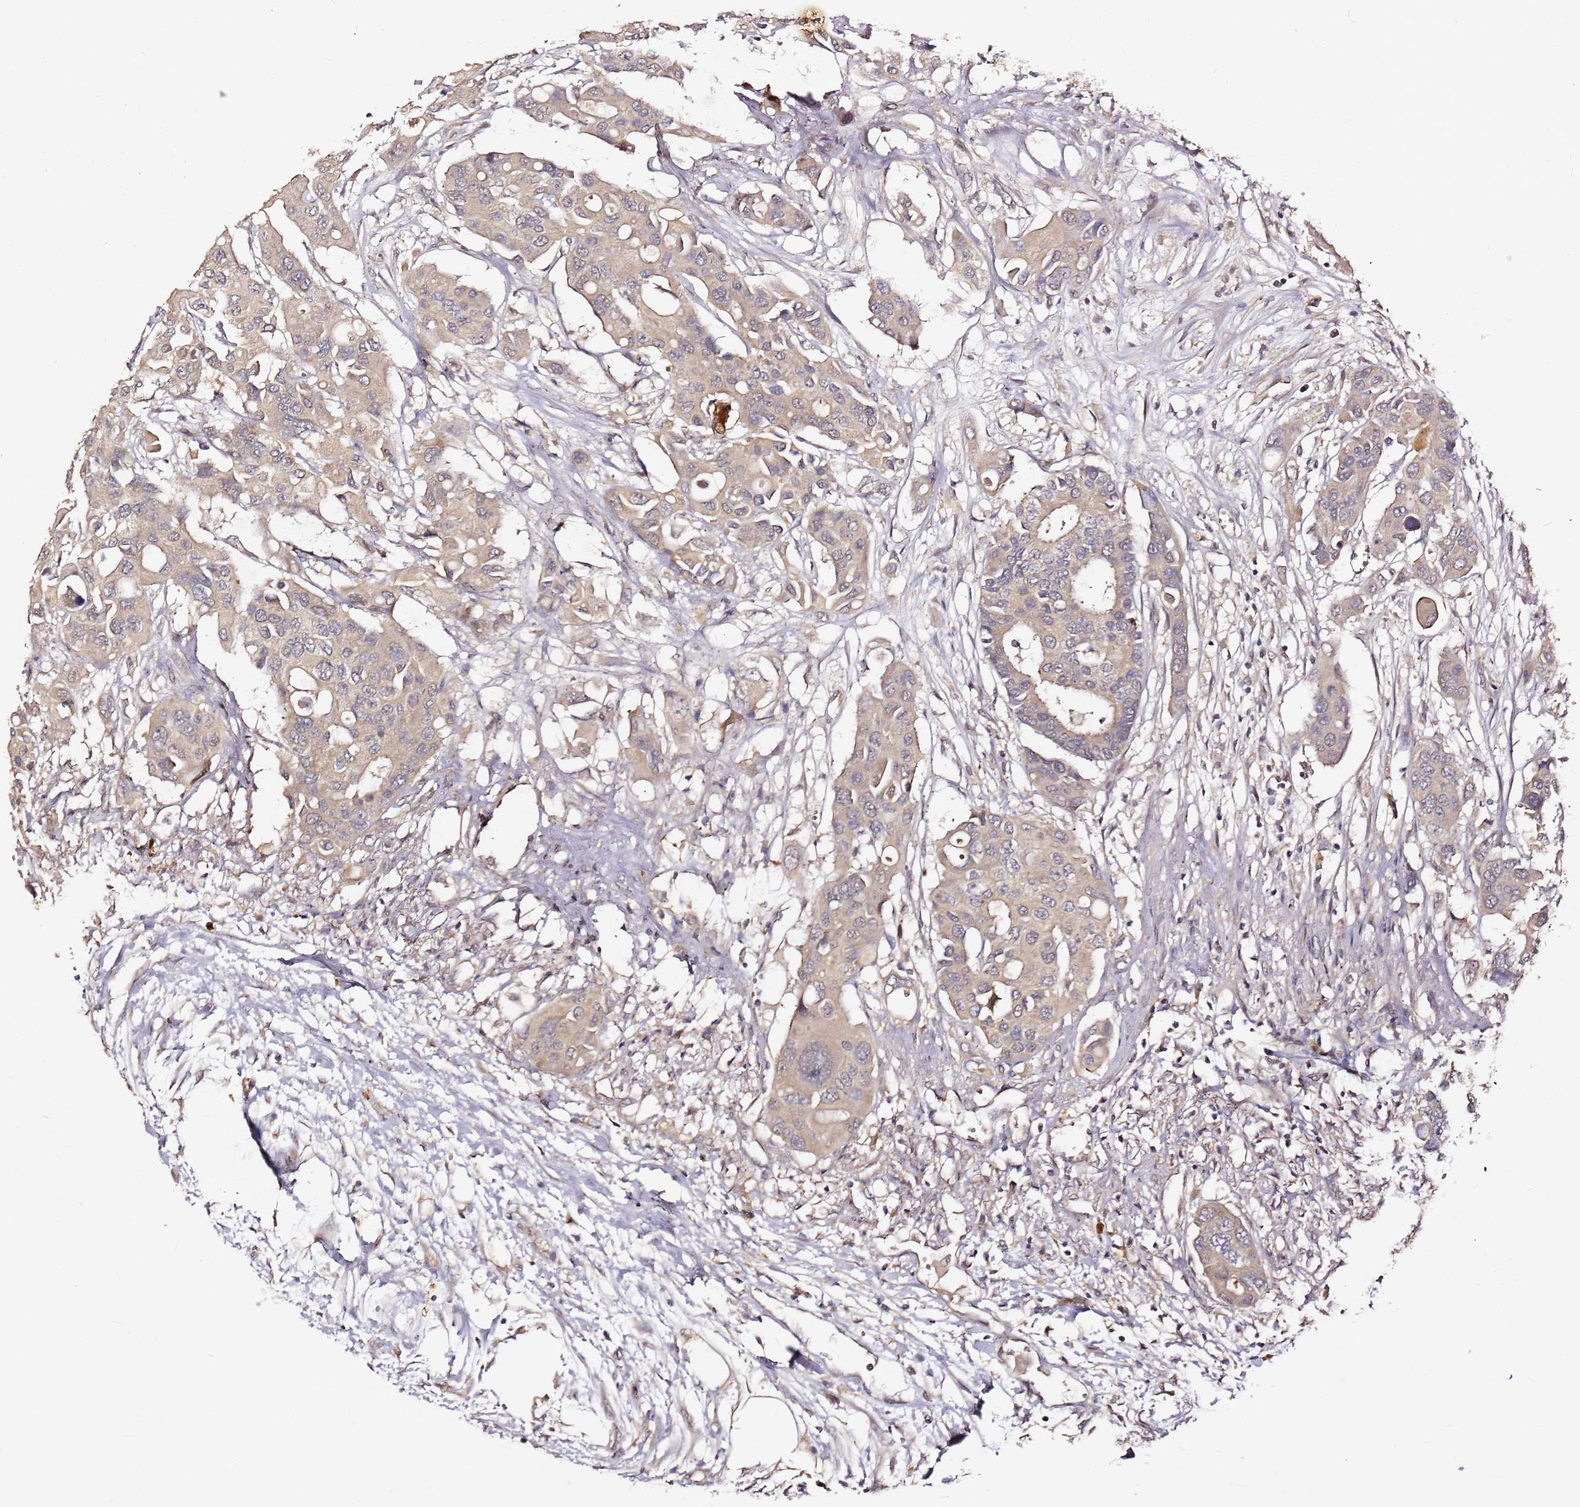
{"staining": {"intensity": "weak", "quantity": "25%-75%", "location": "cytoplasmic/membranous"}, "tissue": "colorectal cancer", "cell_type": "Tumor cells", "image_type": "cancer", "snomed": [{"axis": "morphology", "description": "Adenocarcinoma, NOS"}, {"axis": "topography", "description": "Colon"}], "caption": "Protein staining by immunohistochemistry (IHC) exhibits weak cytoplasmic/membranous expression in about 25%-75% of tumor cells in colorectal adenocarcinoma.", "gene": "C6orf136", "patient": {"sex": "male", "age": 77}}